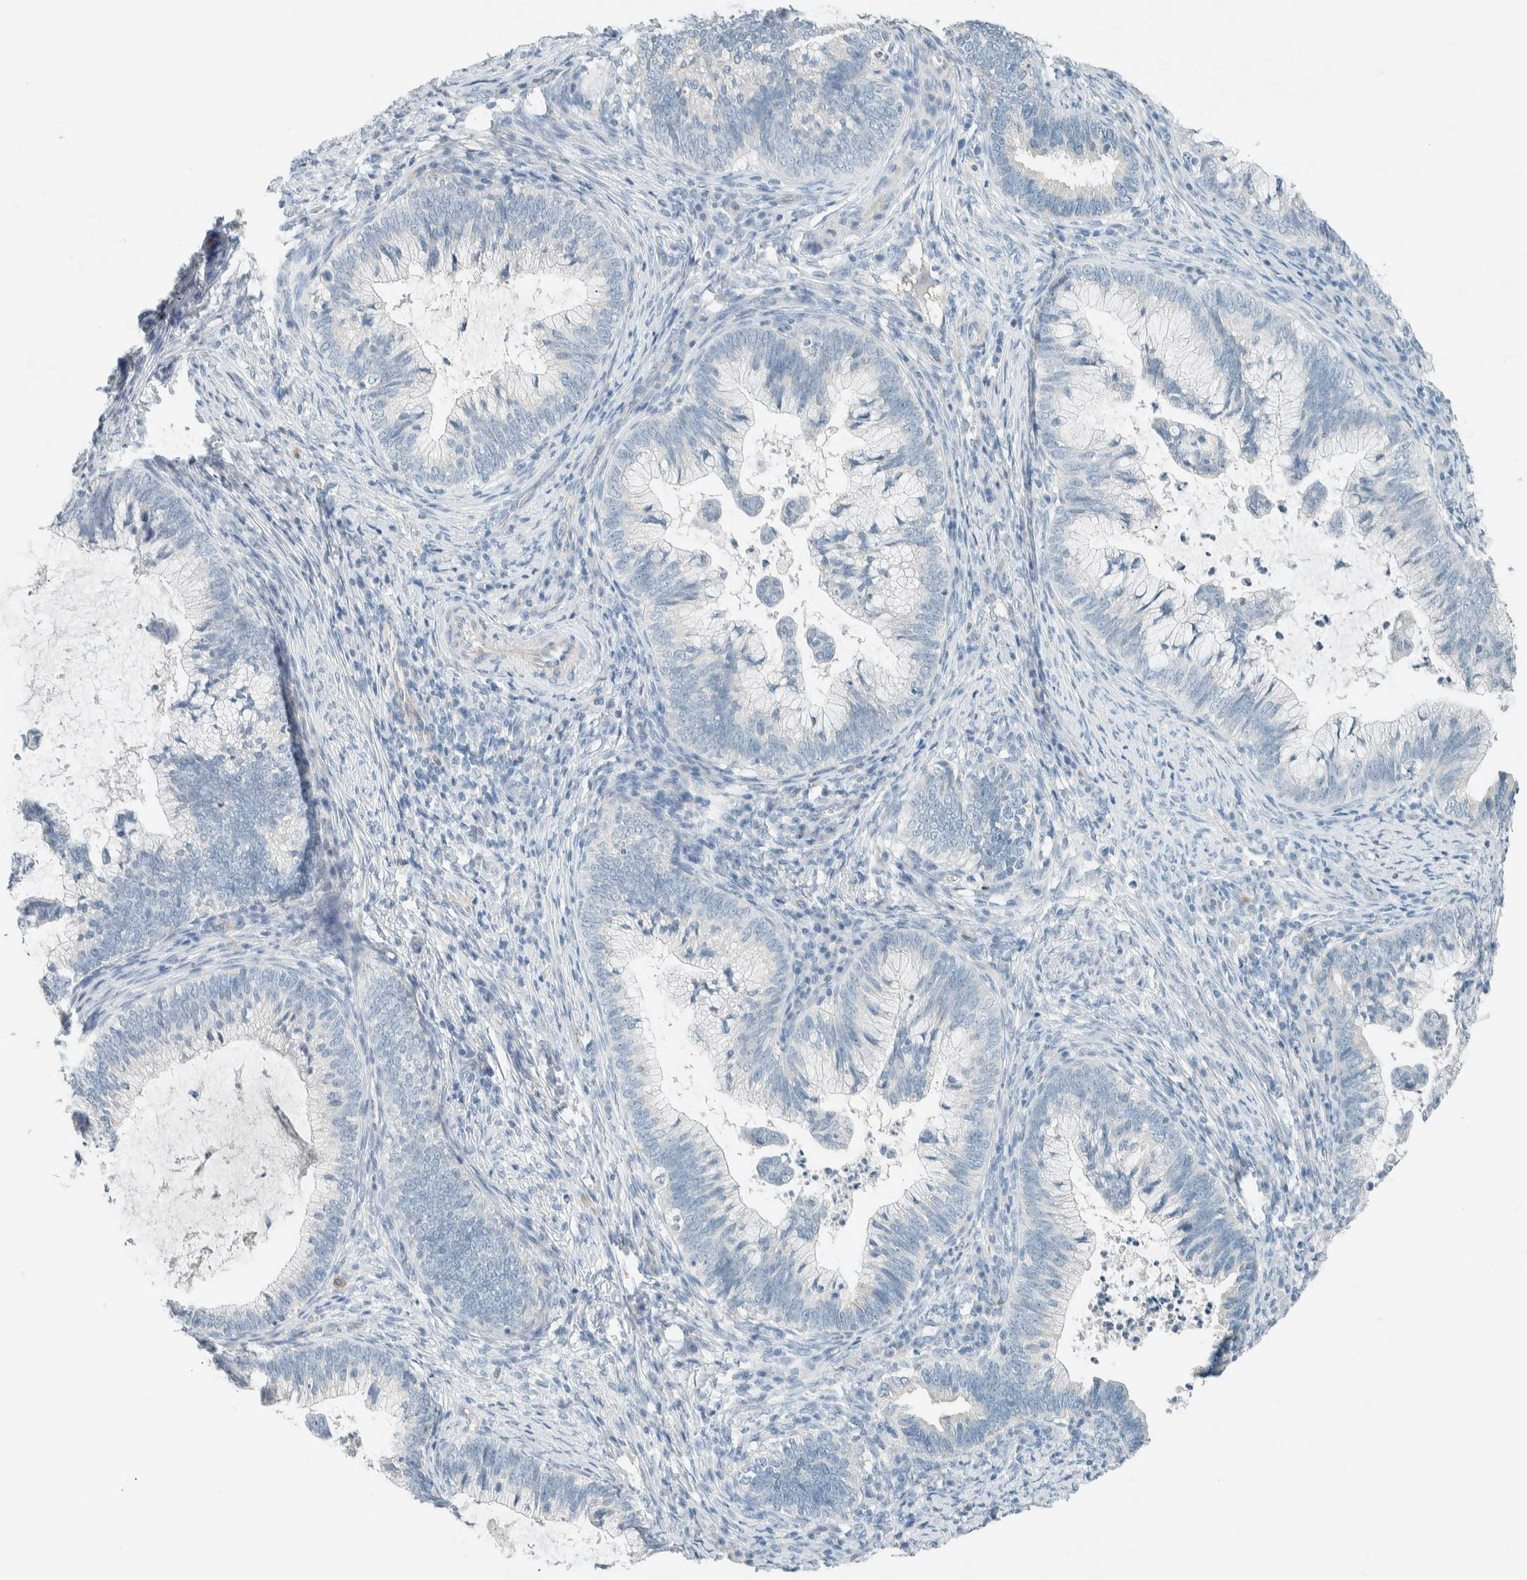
{"staining": {"intensity": "negative", "quantity": "none", "location": "none"}, "tissue": "cervical cancer", "cell_type": "Tumor cells", "image_type": "cancer", "snomed": [{"axis": "morphology", "description": "Adenocarcinoma, NOS"}, {"axis": "topography", "description": "Cervix"}], "caption": "Immunohistochemistry (IHC) photomicrograph of neoplastic tissue: cervical cancer stained with DAB (3,3'-diaminobenzidine) demonstrates no significant protein staining in tumor cells.", "gene": "SLFN12", "patient": {"sex": "female", "age": 36}}